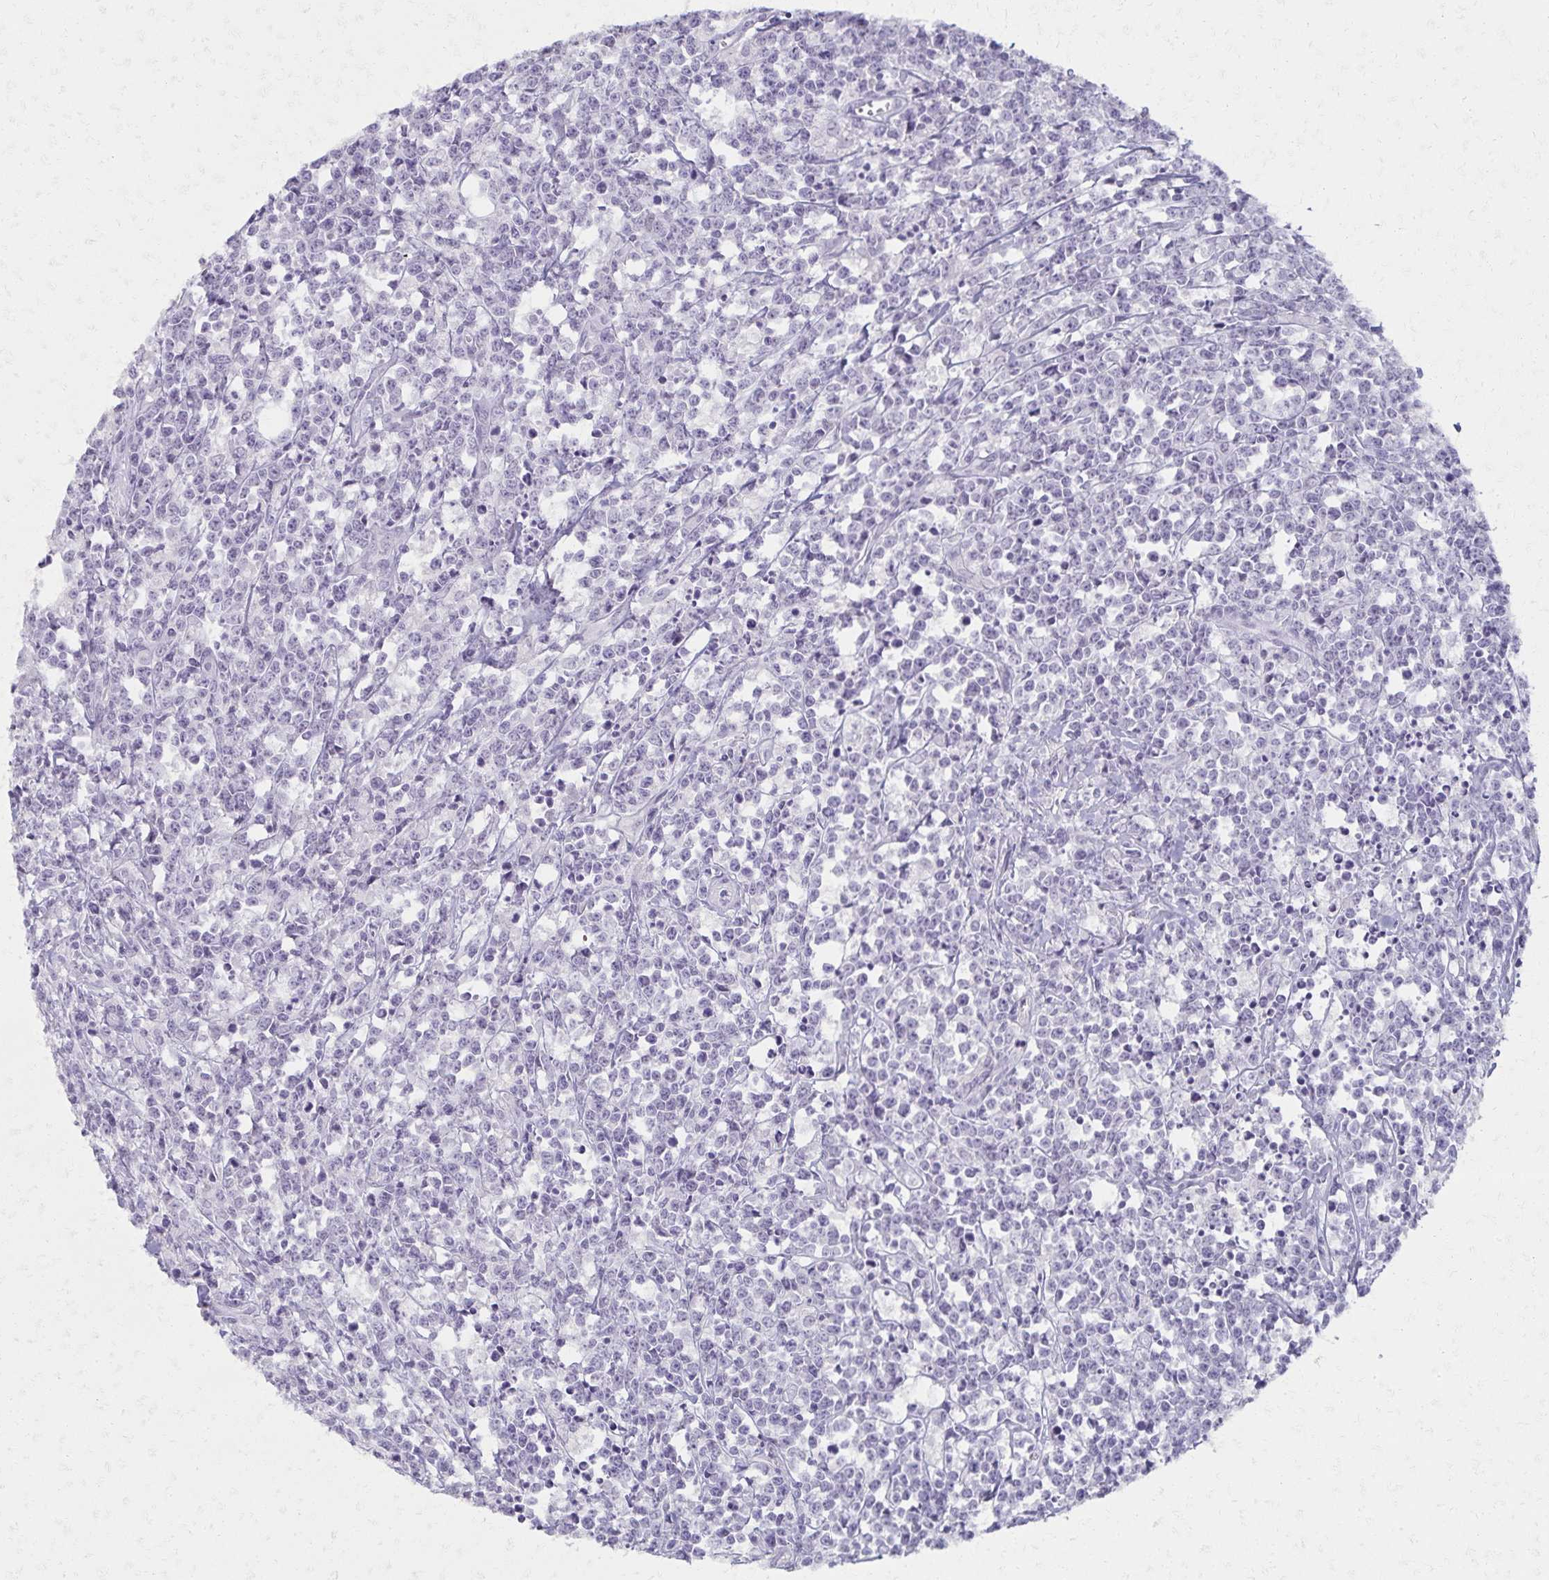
{"staining": {"intensity": "negative", "quantity": "none", "location": "none"}, "tissue": "lymphoma", "cell_type": "Tumor cells", "image_type": "cancer", "snomed": [{"axis": "morphology", "description": "Malignant lymphoma, non-Hodgkin's type, High grade"}, {"axis": "topography", "description": "Small intestine"}], "caption": "Immunohistochemistry (IHC) of lymphoma reveals no staining in tumor cells.", "gene": "MORC4", "patient": {"sex": "female", "age": 56}}